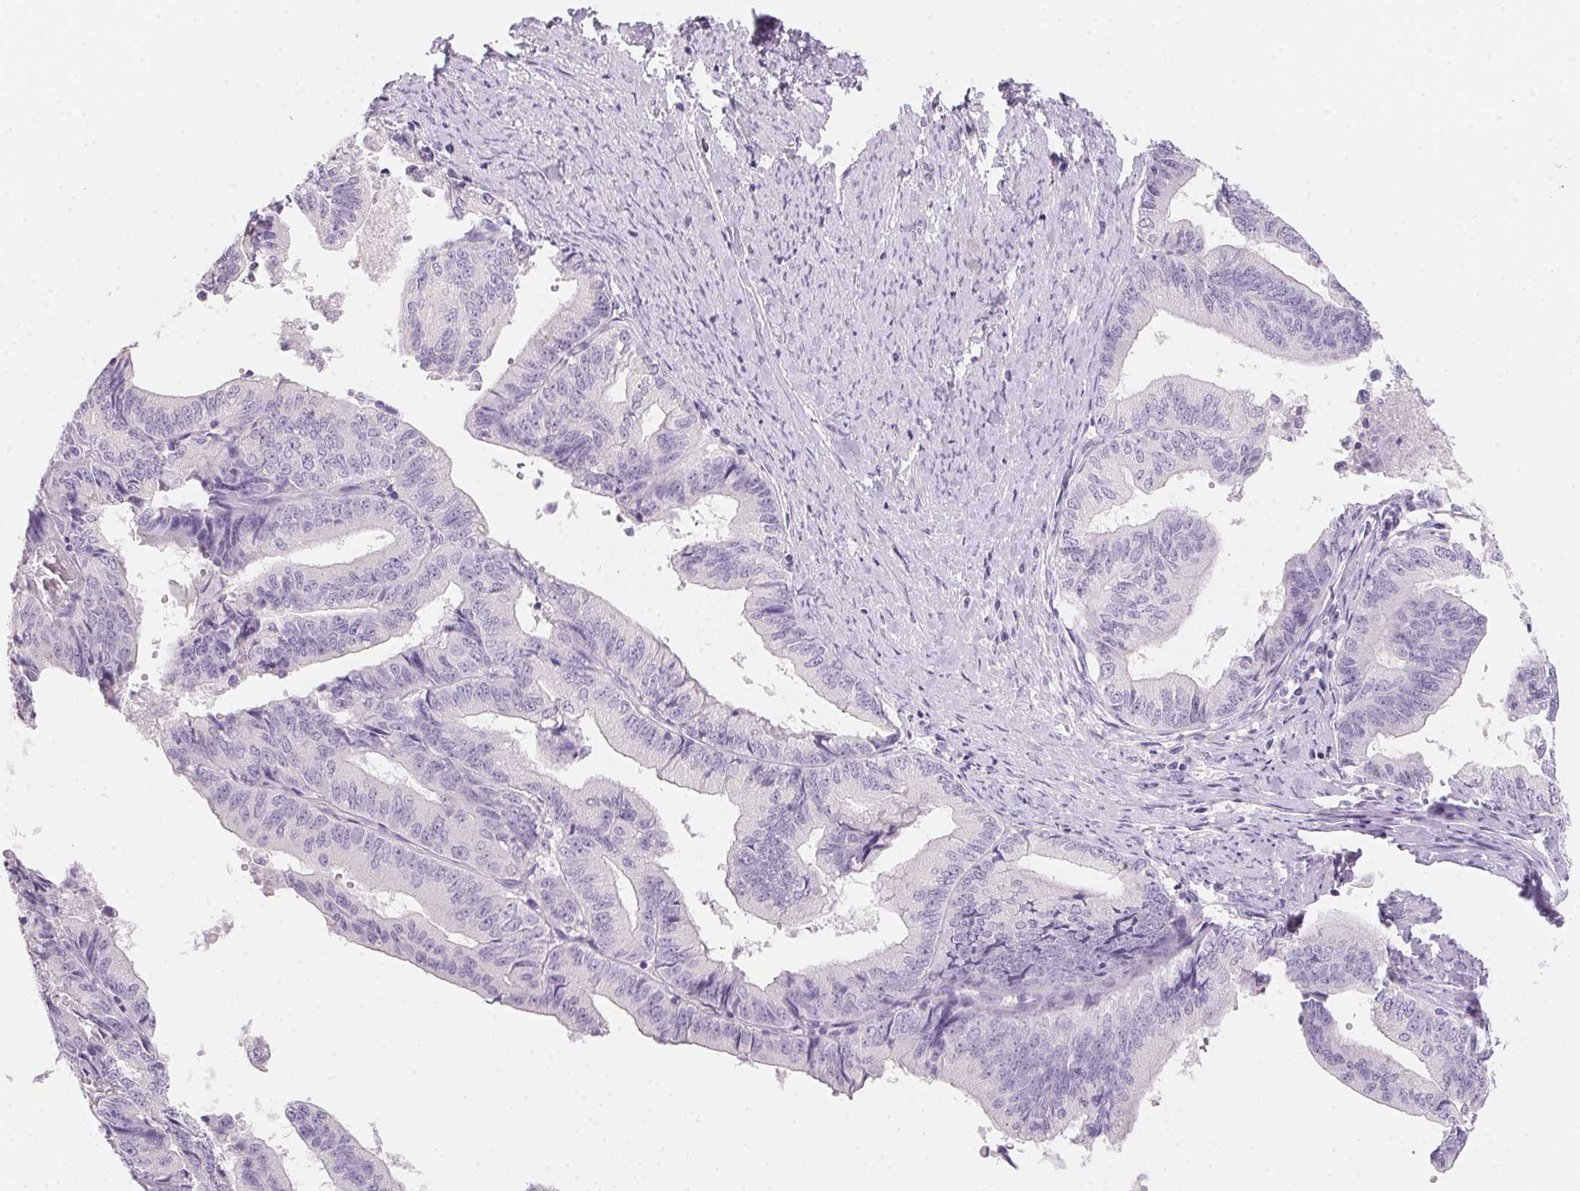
{"staining": {"intensity": "negative", "quantity": "none", "location": "none"}, "tissue": "endometrial cancer", "cell_type": "Tumor cells", "image_type": "cancer", "snomed": [{"axis": "morphology", "description": "Adenocarcinoma, NOS"}, {"axis": "topography", "description": "Endometrium"}], "caption": "The IHC photomicrograph has no significant expression in tumor cells of adenocarcinoma (endometrial) tissue. (DAB (3,3'-diaminobenzidine) immunohistochemistry with hematoxylin counter stain).", "gene": "MYL4", "patient": {"sex": "female", "age": 65}}